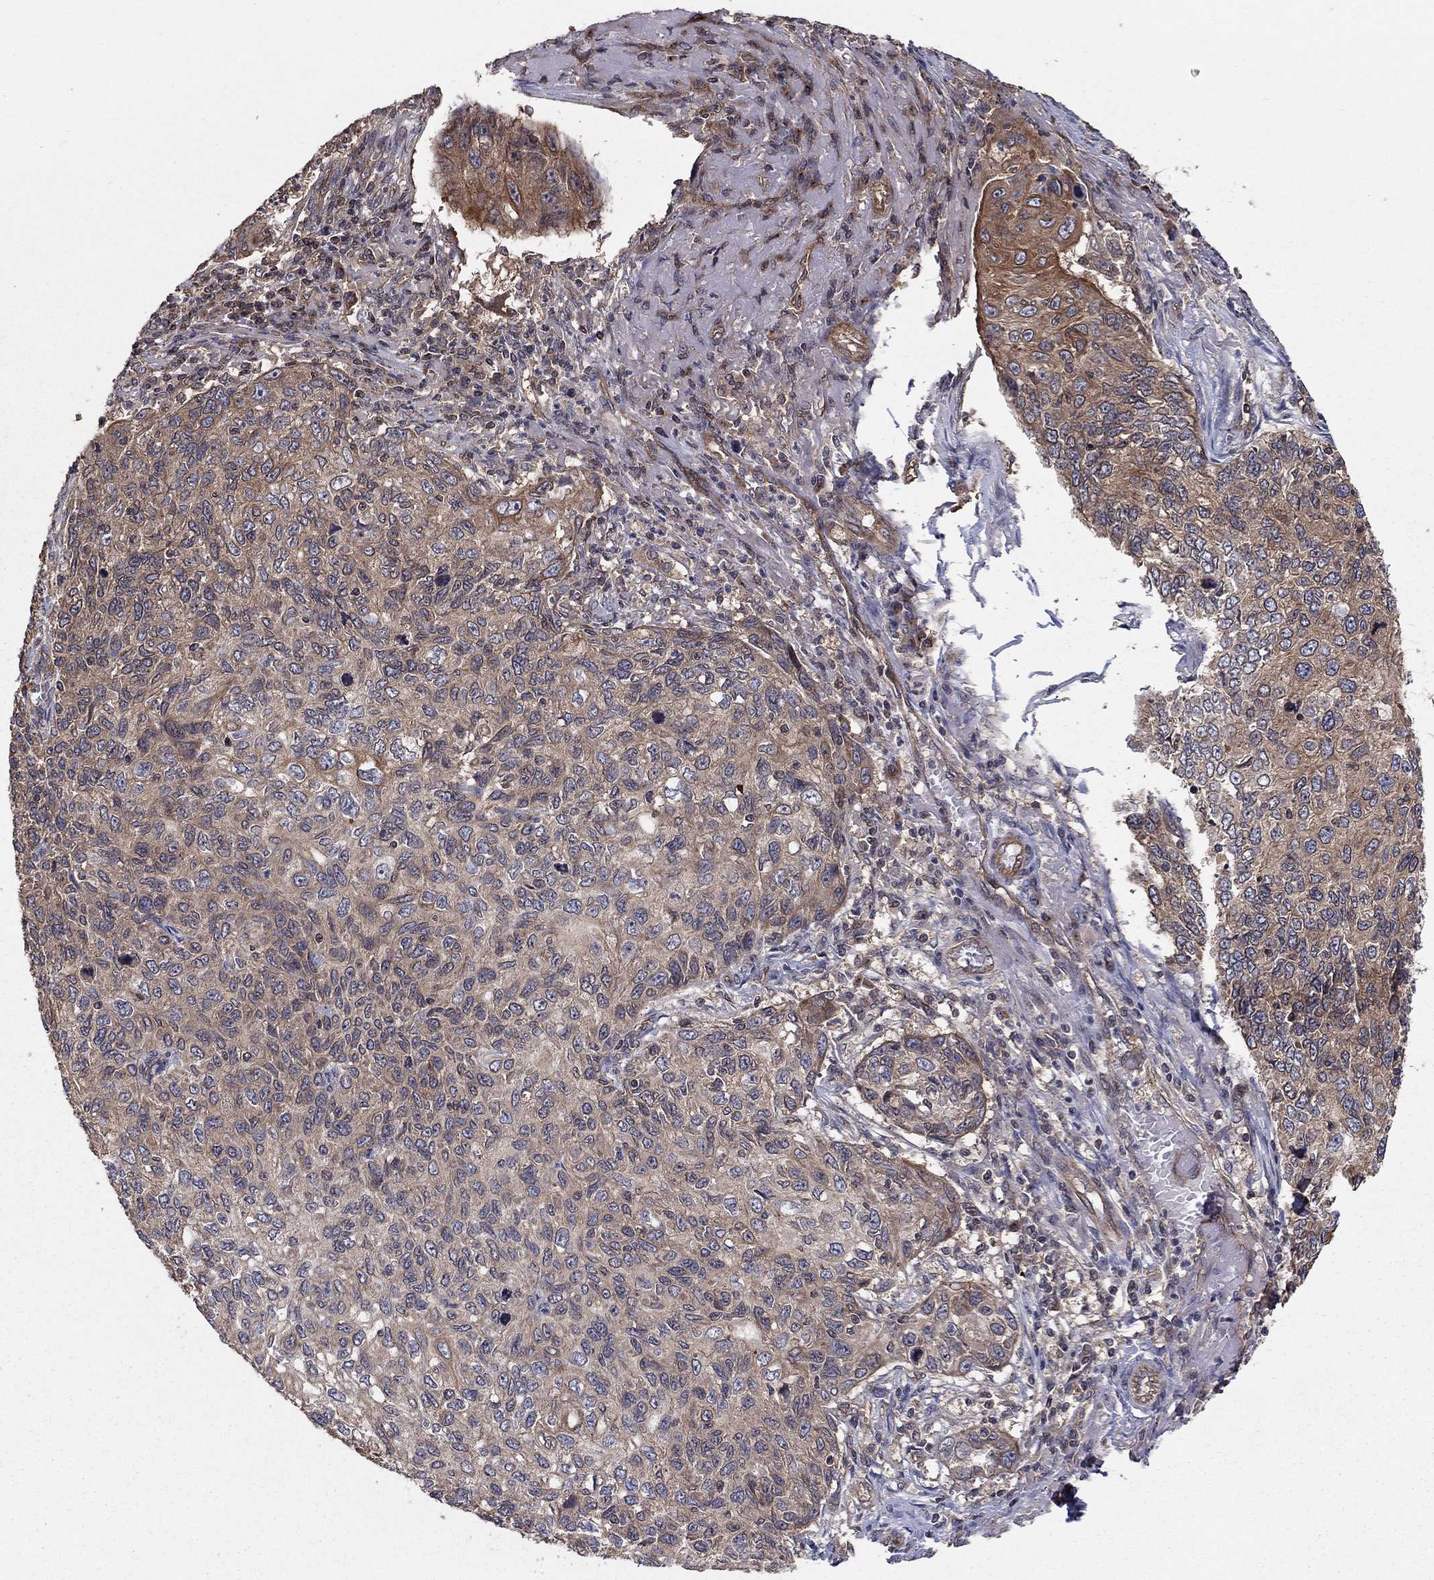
{"staining": {"intensity": "weak", "quantity": ">75%", "location": "cytoplasmic/membranous"}, "tissue": "skin cancer", "cell_type": "Tumor cells", "image_type": "cancer", "snomed": [{"axis": "morphology", "description": "Squamous cell carcinoma, NOS"}, {"axis": "topography", "description": "Skin"}], "caption": "Human skin cancer stained for a protein (brown) displays weak cytoplasmic/membranous positive staining in approximately >75% of tumor cells.", "gene": "BMERB1", "patient": {"sex": "male", "age": 92}}